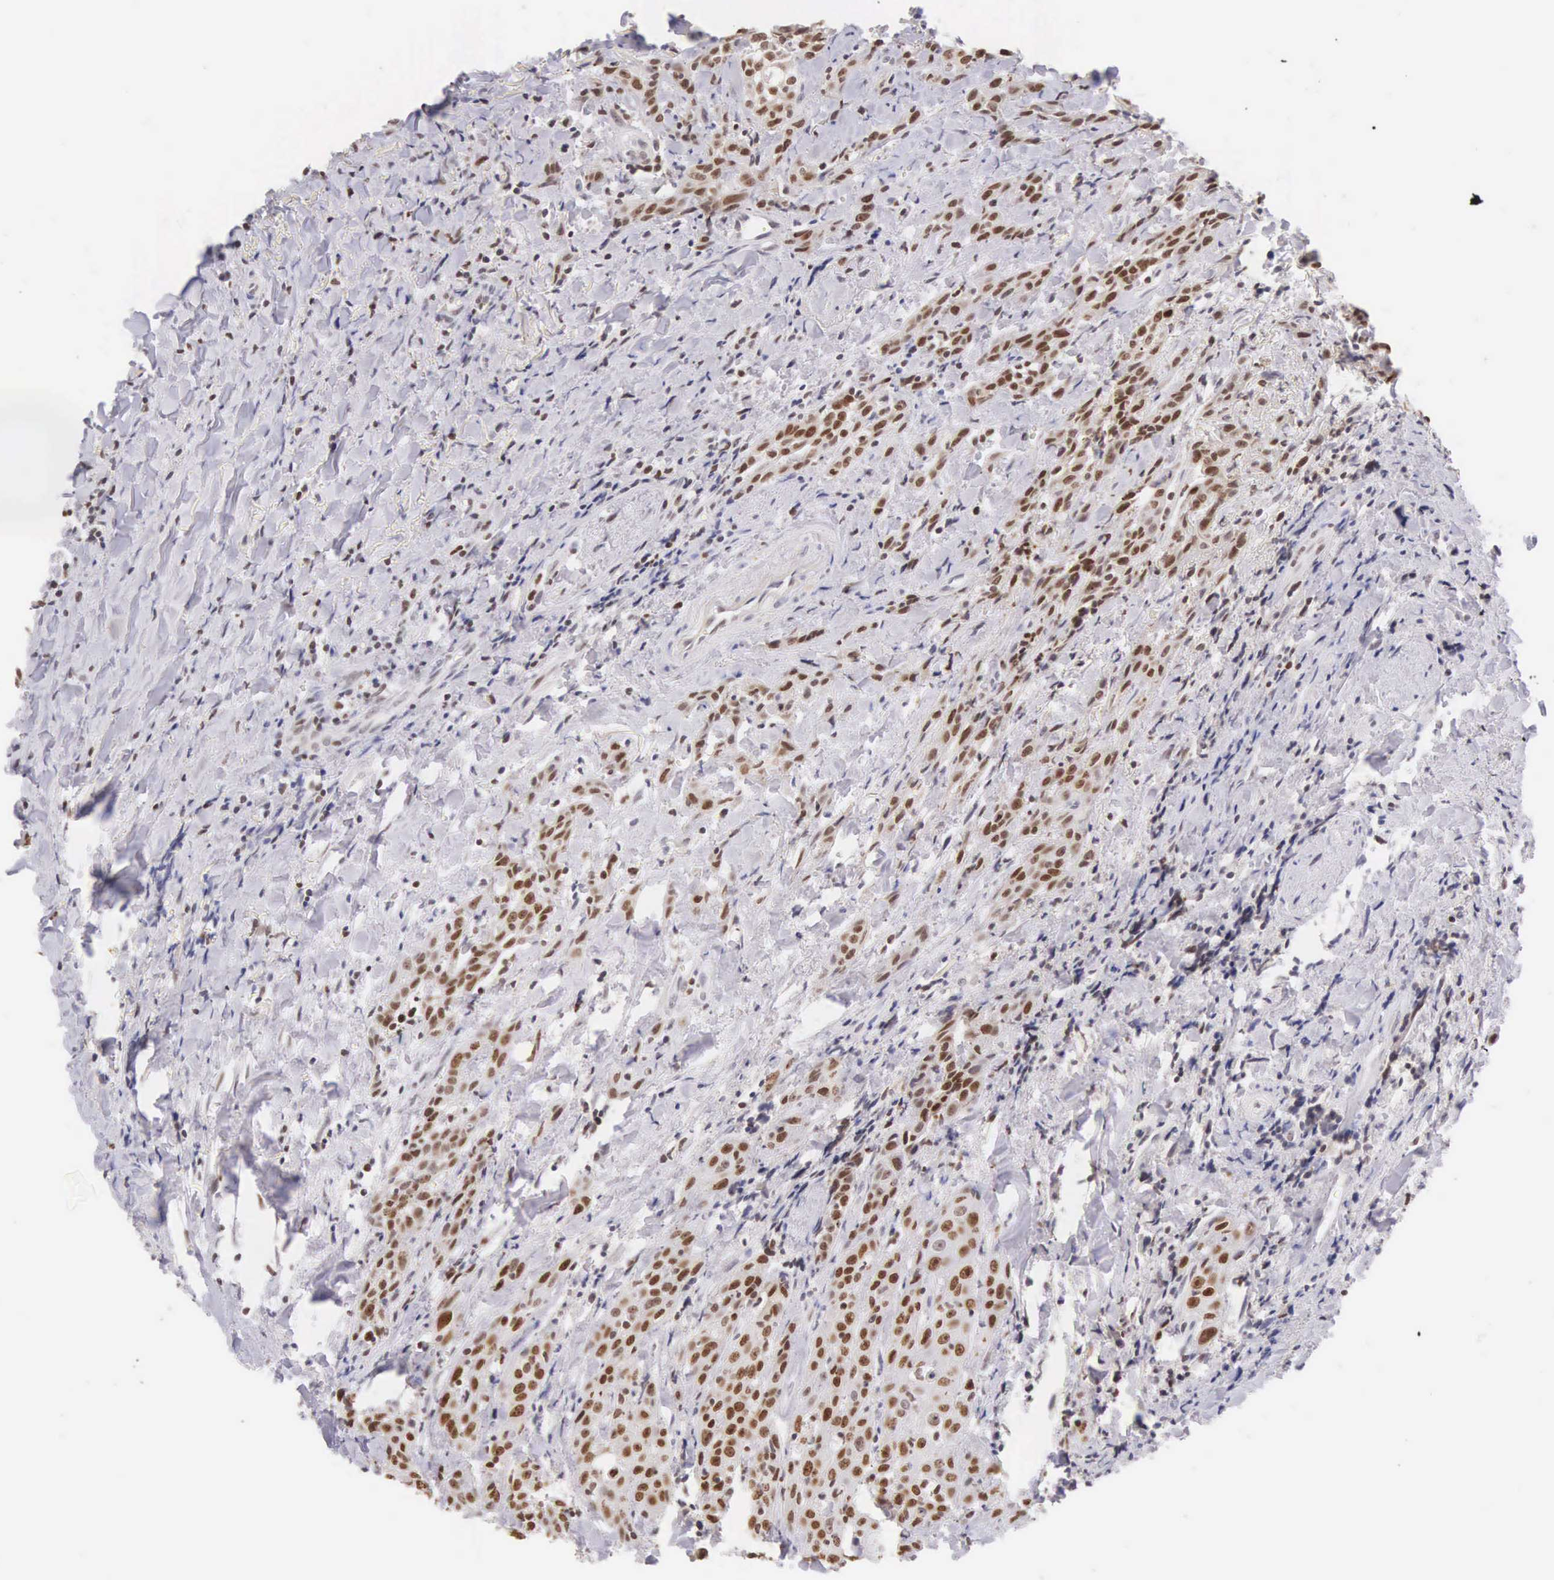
{"staining": {"intensity": "strong", "quantity": ">75%", "location": "nuclear"}, "tissue": "head and neck cancer", "cell_type": "Tumor cells", "image_type": "cancer", "snomed": [{"axis": "morphology", "description": "Squamous cell carcinoma, NOS"}, {"axis": "topography", "description": "Oral tissue"}, {"axis": "topography", "description": "Head-Neck"}], "caption": "Head and neck cancer stained with DAB (3,3'-diaminobenzidine) immunohistochemistry (IHC) reveals high levels of strong nuclear expression in approximately >75% of tumor cells.", "gene": "VRK1", "patient": {"sex": "female", "age": 82}}